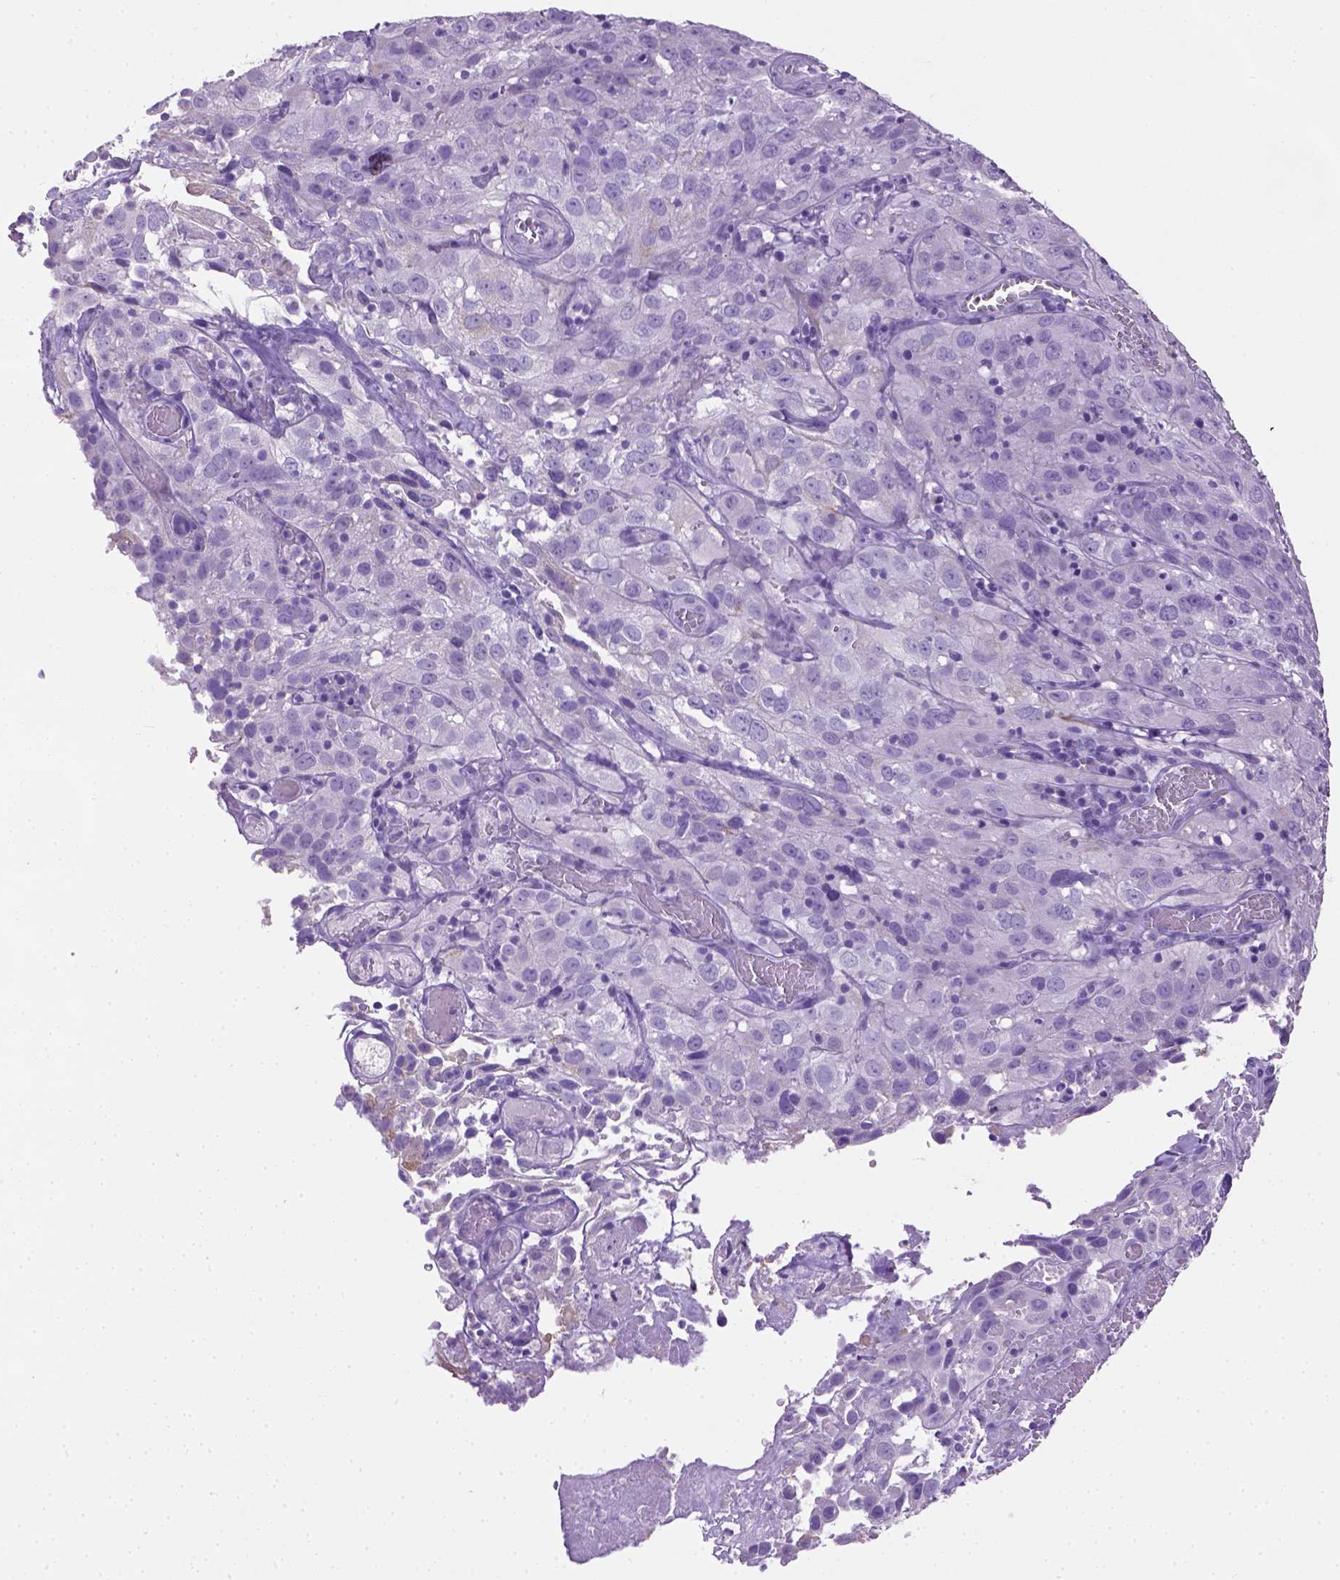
{"staining": {"intensity": "negative", "quantity": "none", "location": "none"}, "tissue": "cervical cancer", "cell_type": "Tumor cells", "image_type": "cancer", "snomed": [{"axis": "morphology", "description": "Squamous cell carcinoma, NOS"}, {"axis": "topography", "description": "Cervix"}], "caption": "DAB immunohistochemical staining of human cervical cancer (squamous cell carcinoma) displays no significant expression in tumor cells.", "gene": "CYP24A1", "patient": {"sex": "female", "age": 32}}